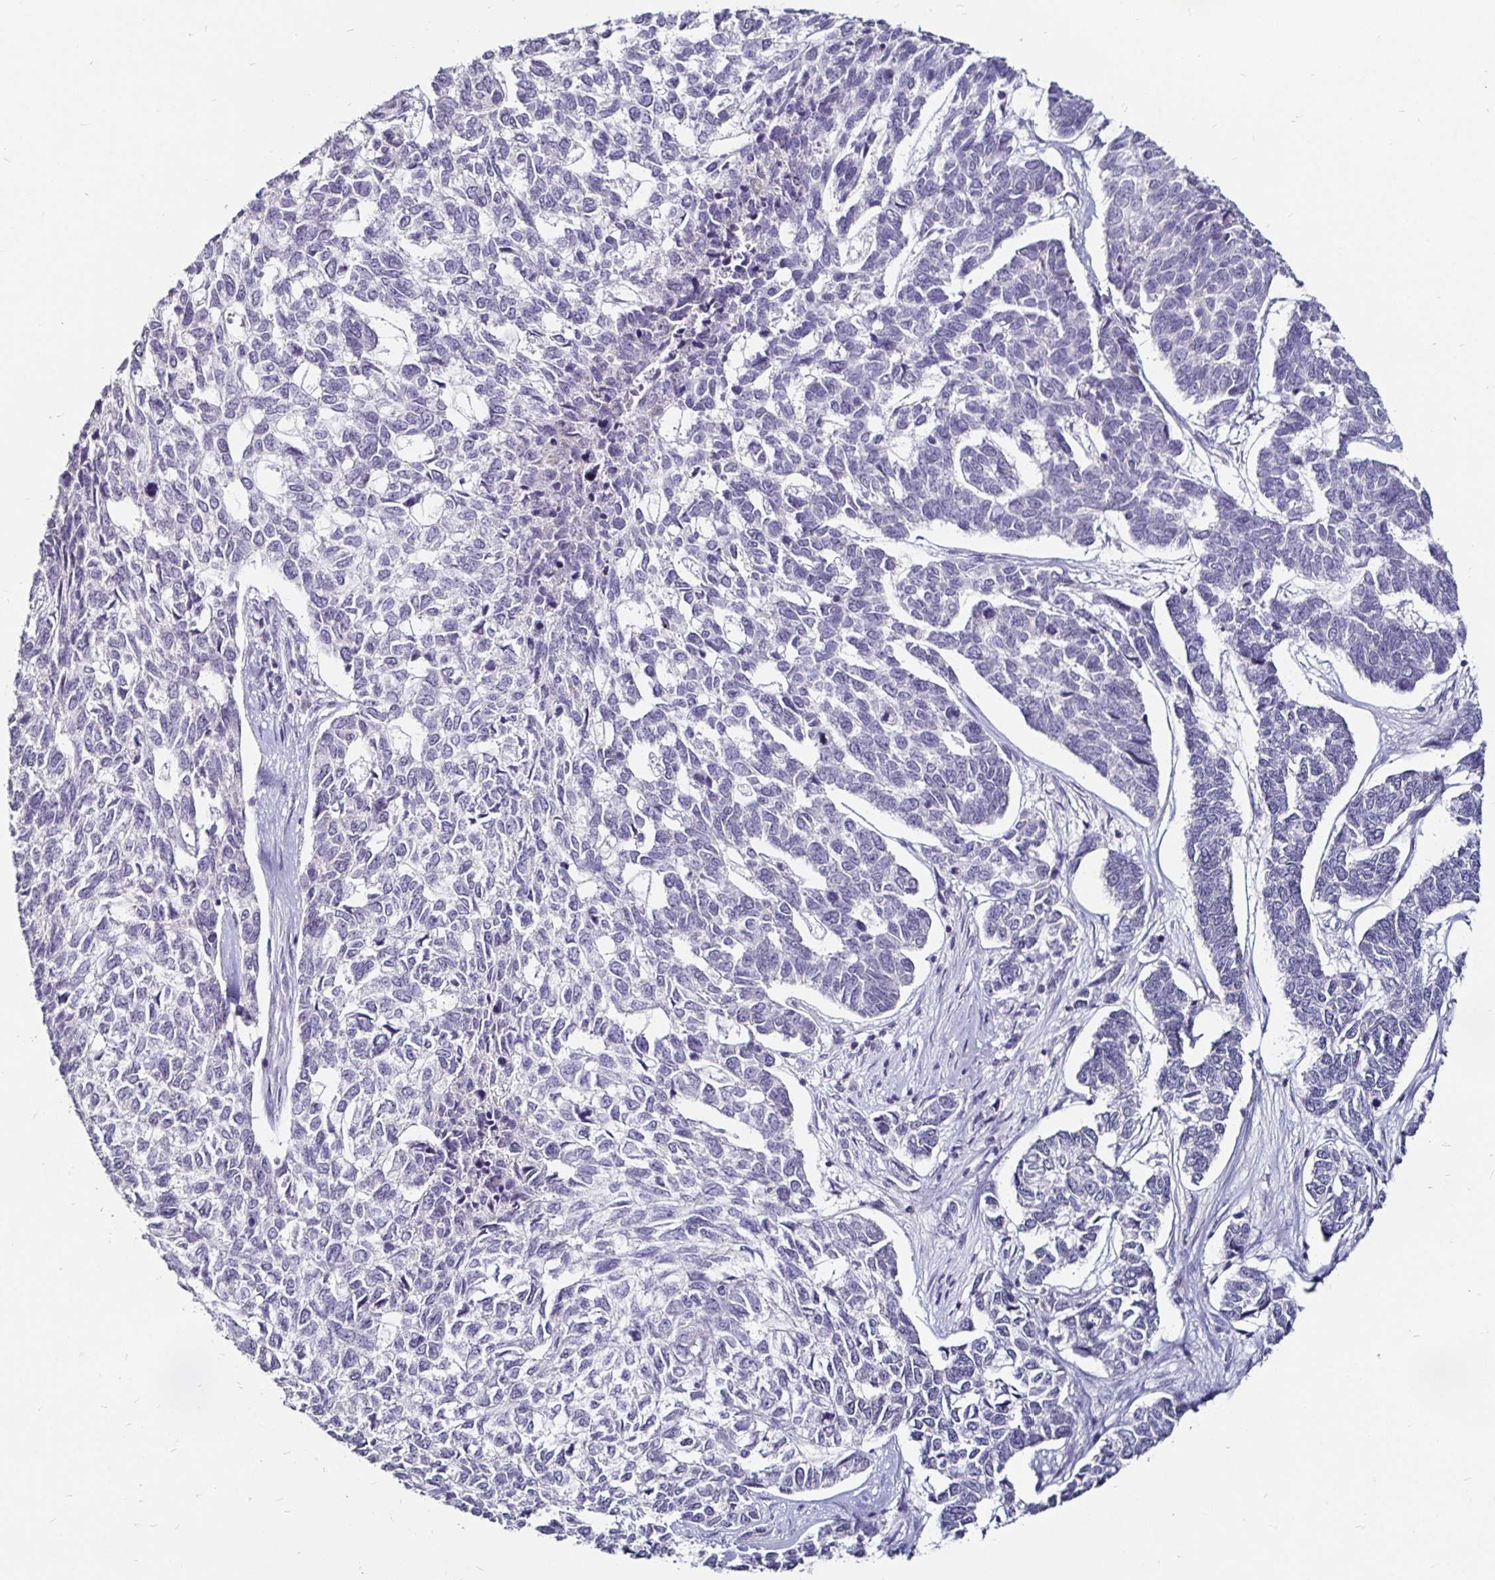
{"staining": {"intensity": "negative", "quantity": "none", "location": "none"}, "tissue": "skin cancer", "cell_type": "Tumor cells", "image_type": "cancer", "snomed": [{"axis": "morphology", "description": "Basal cell carcinoma"}, {"axis": "topography", "description": "Skin"}], "caption": "Tumor cells show no significant protein expression in basal cell carcinoma (skin).", "gene": "FAIM2", "patient": {"sex": "female", "age": 65}}